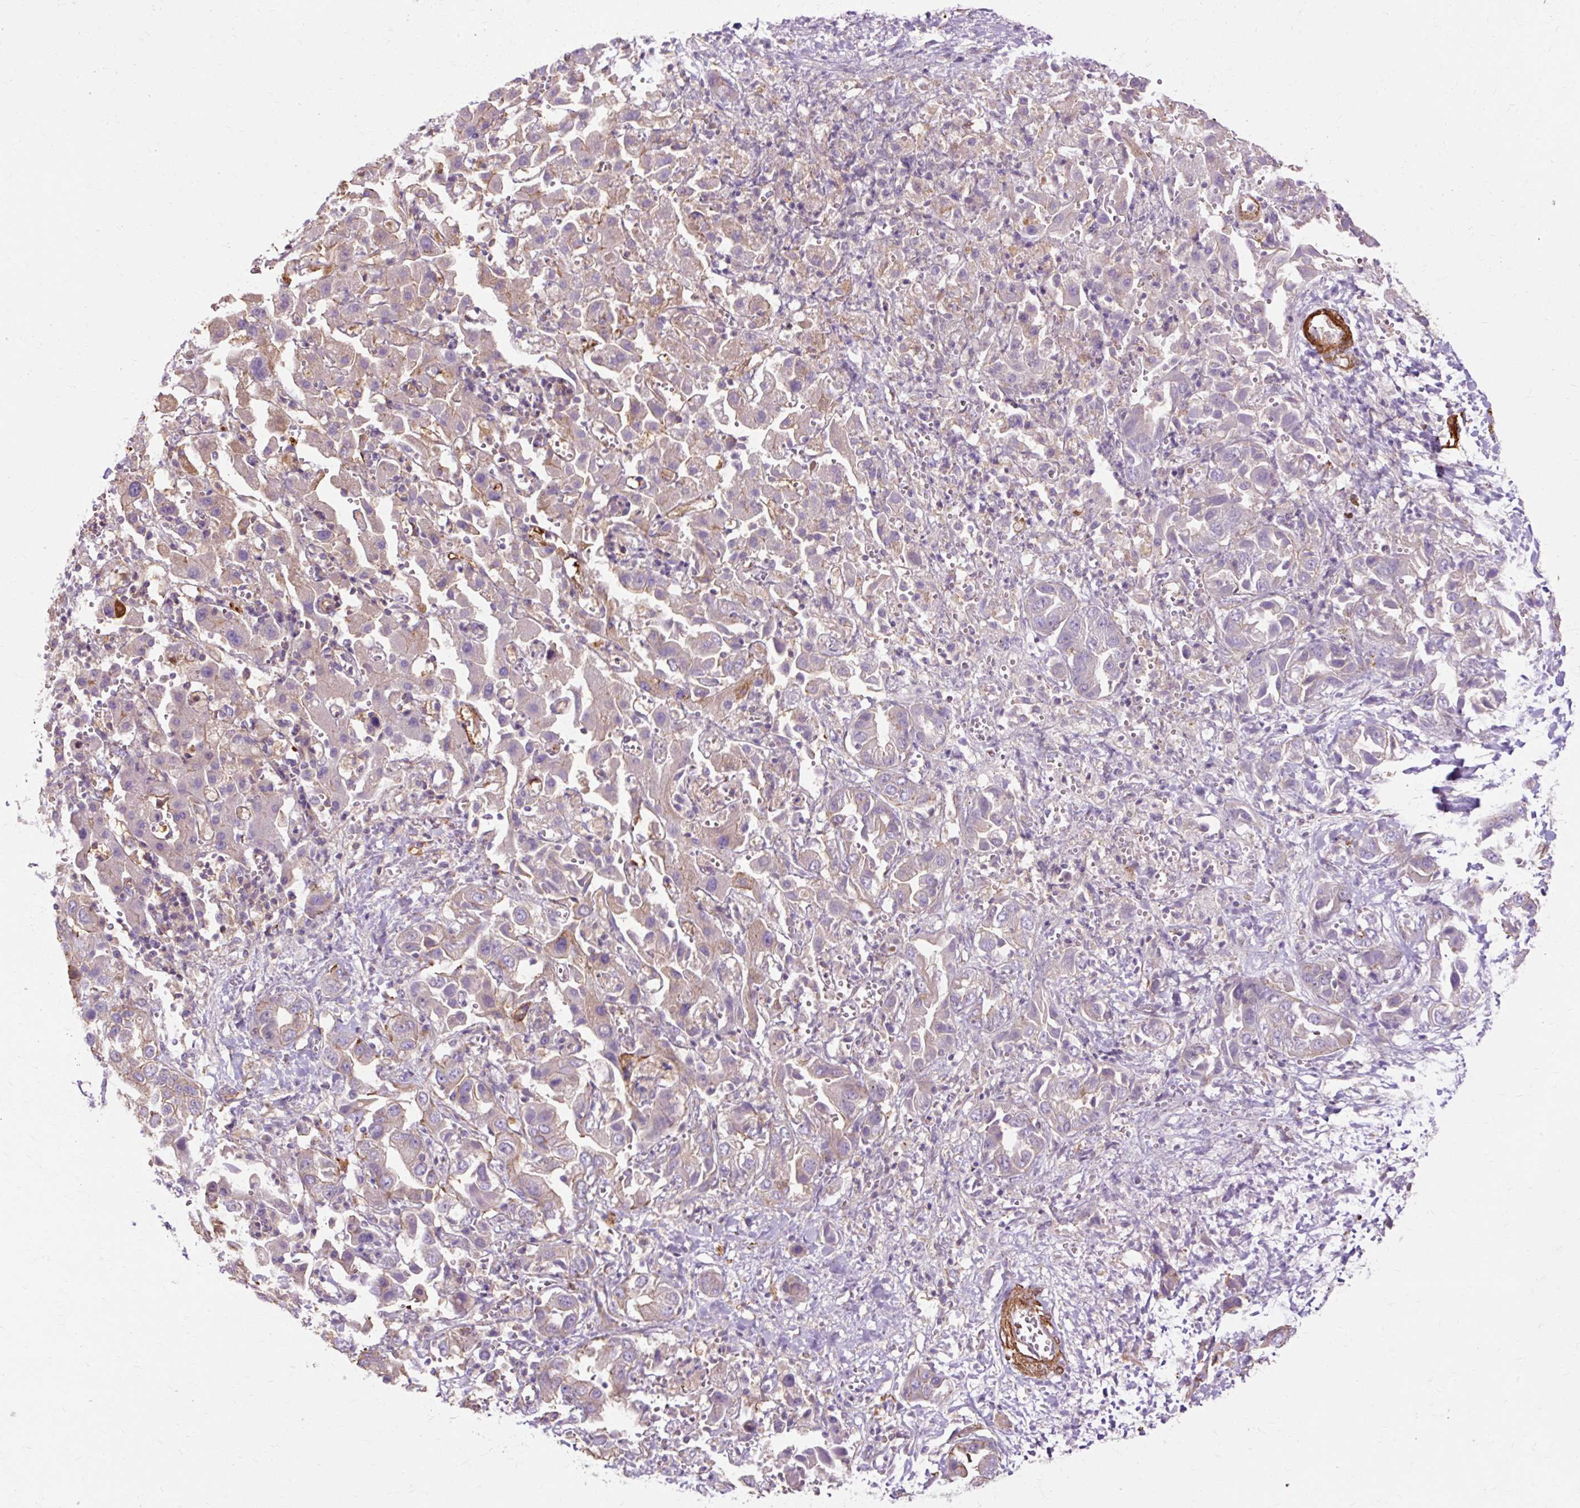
{"staining": {"intensity": "weak", "quantity": "<25%", "location": "cytoplasmic/membranous"}, "tissue": "liver cancer", "cell_type": "Tumor cells", "image_type": "cancer", "snomed": [{"axis": "morphology", "description": "Cholangiocarcinoma"}, {"axis": "topography", "description": "Liver"}], "caption": "Cholangiocarcinoma (liver) was stained to show a protein in brown. There is no significant expression in tumor cells. (Brightfield microscopy of DAB (3,3'-diaminobenzidine) immunohistochemistry (IHC) at high magnification).", "gene": "TBC1D2B", "patient": {"sex": "female", "age": 52}}